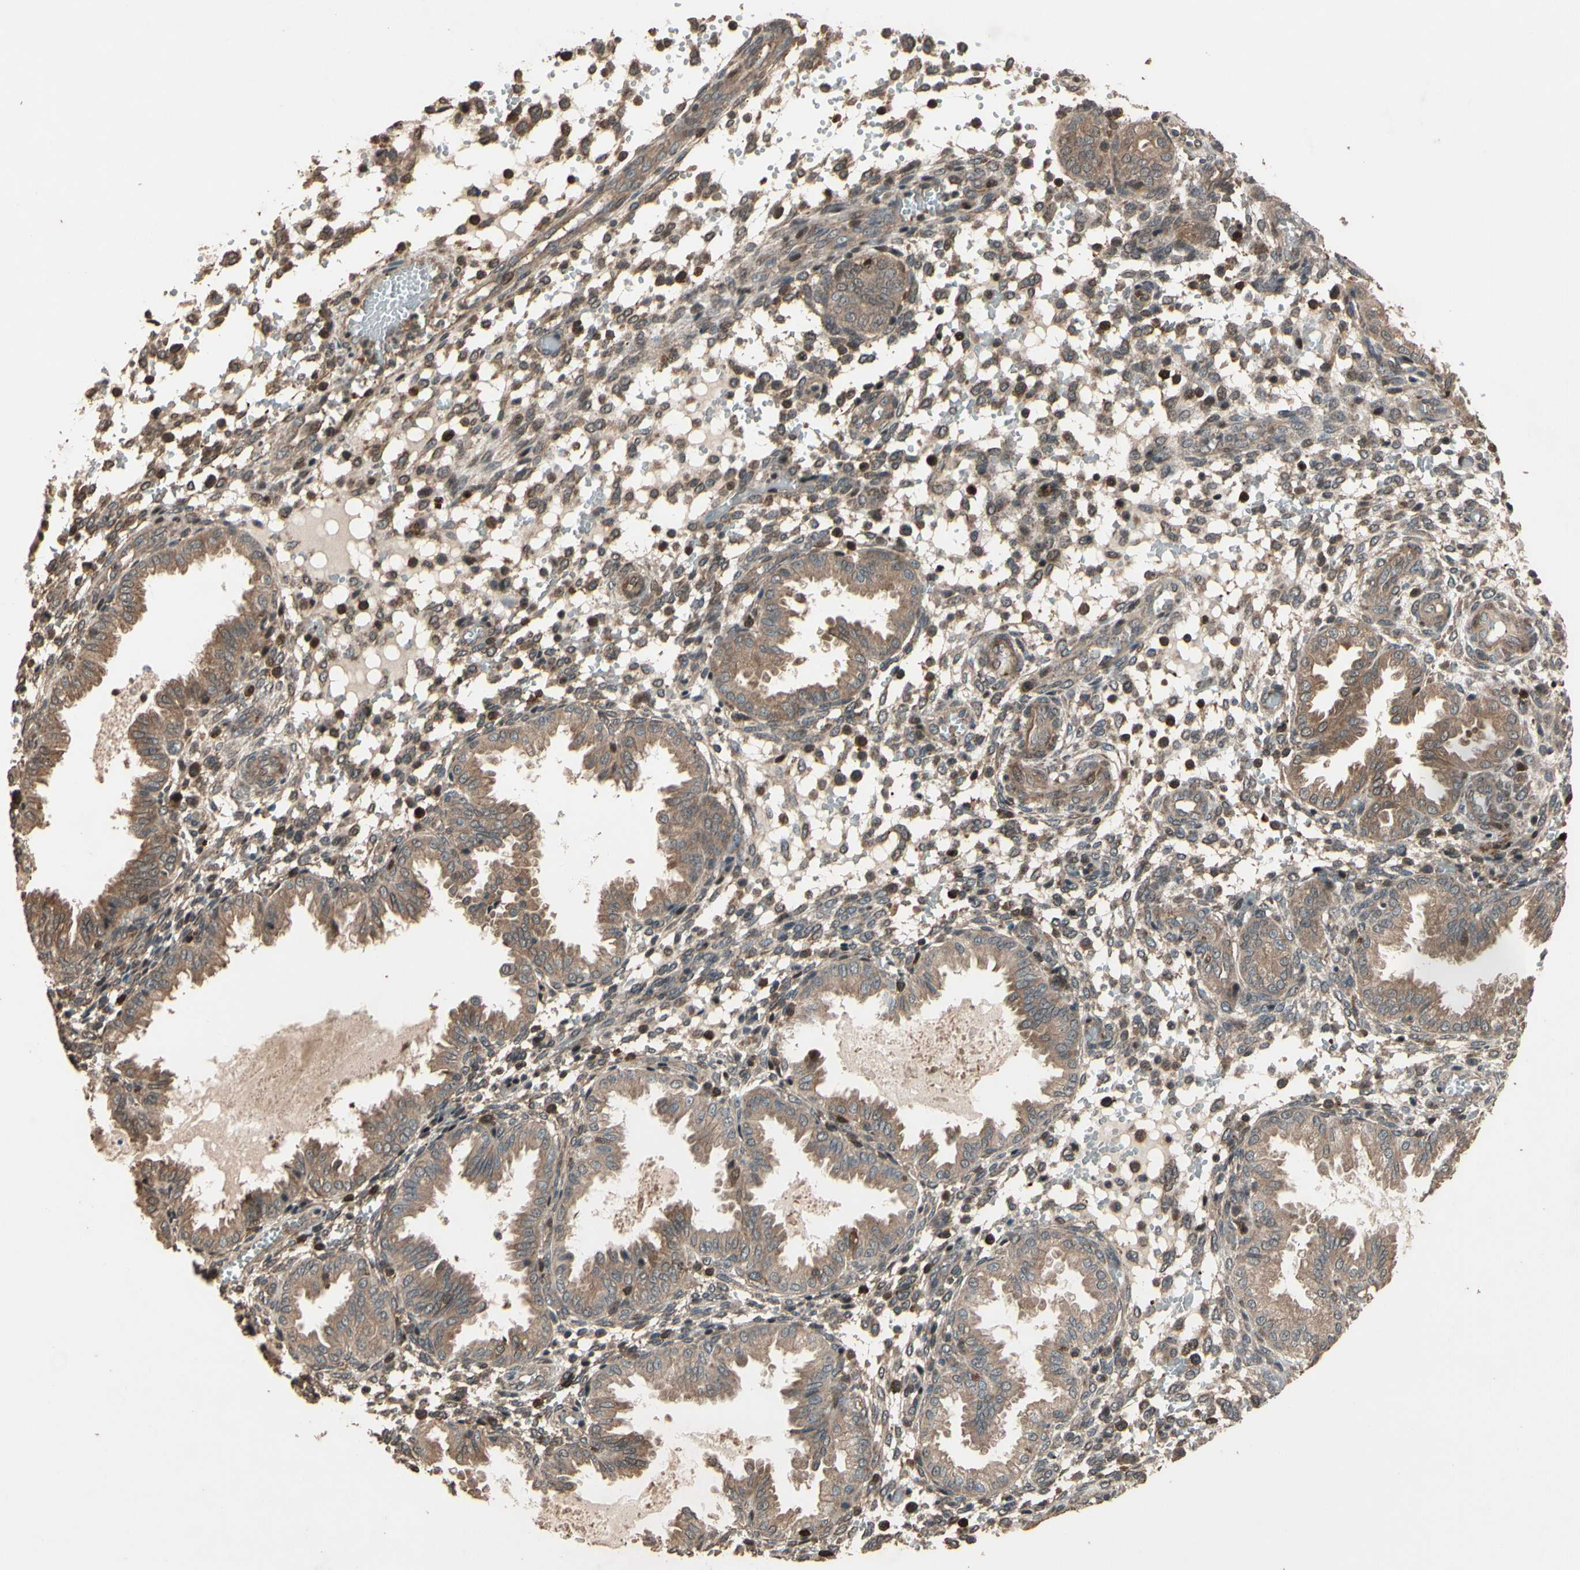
{"staining": {"intensity": "moderate", "quantity": "25%-75%", "location": "cytoplasmic/membranous"}, "tissue": "endometrium", "cell_type": "Cells in endometrial stroma", "image_type": "normal", "snomed": [{"axis": "morphology", "description": "Normal tissue, NOS"}, {"axis": "topography", "description": "Endometrium"}], "caption": "A brown stain shows moderate cytoplasmic/membranous staining of a protein in cells in endometrial stroma of benign human endometrium.", "gene": "CSF1R", "patient": {"sex": "female", "age": 33}}